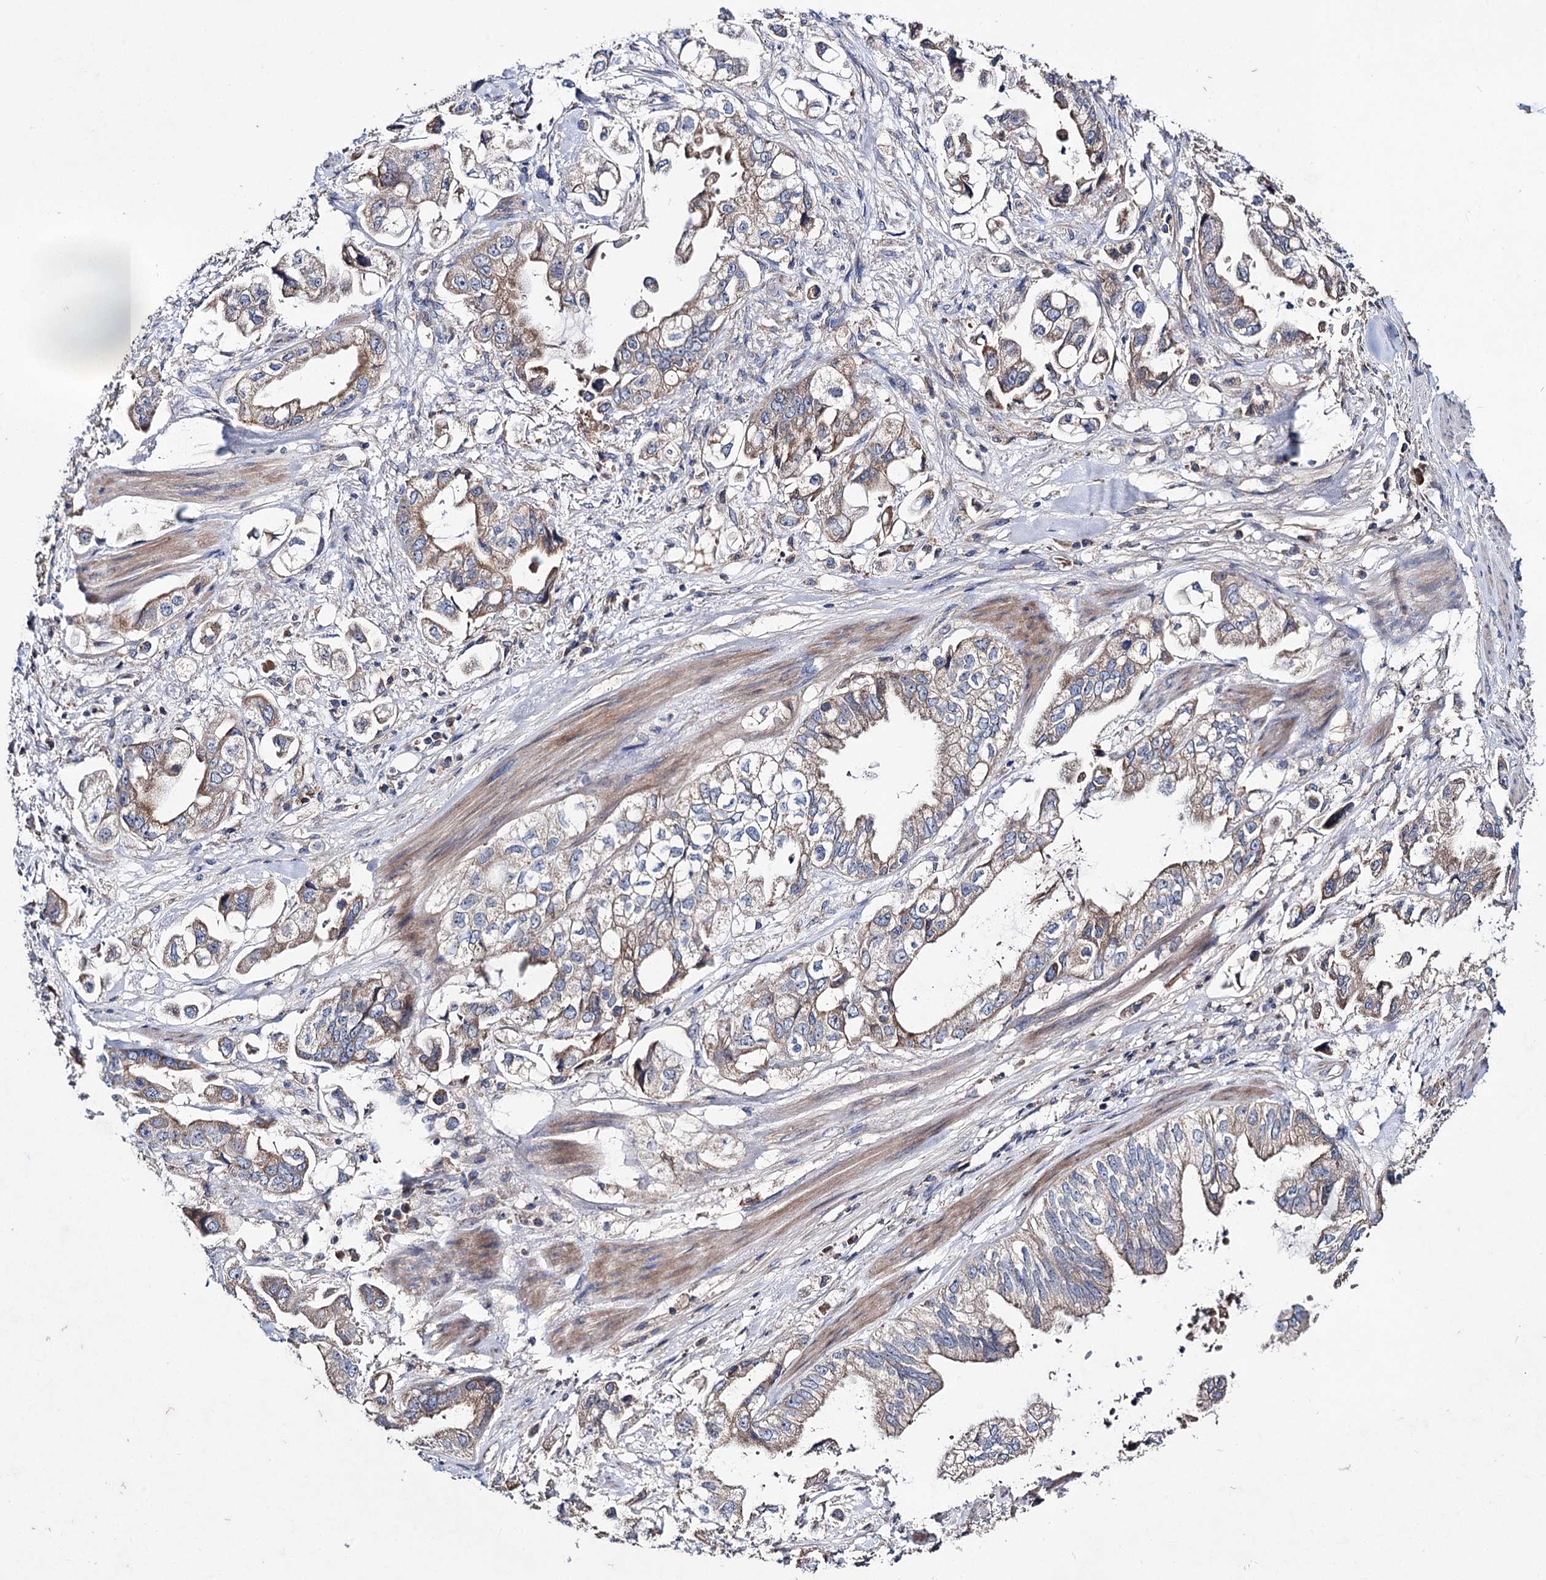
{"staining": {"intensity": "weak", "quantity": "25%-75%", "location": "cytoplasmic/membranous"}, "tissue": "stomach cancer", "cell_type": "Tumor cells", "image_type": "cancer", "snomed": [{"axis": "morphology", "description": "Adenocarcinoma, NOS"}, {"axis": "topography", "description": "Stomach"}], "caption": "Weak cytoplasmic/membranous positivity is appreciated in about 25%-75% of tumor cells in adenocarcinoma (stomach).", "gene": "CLPB", "patient": {"sex": "male", "age": 62}}